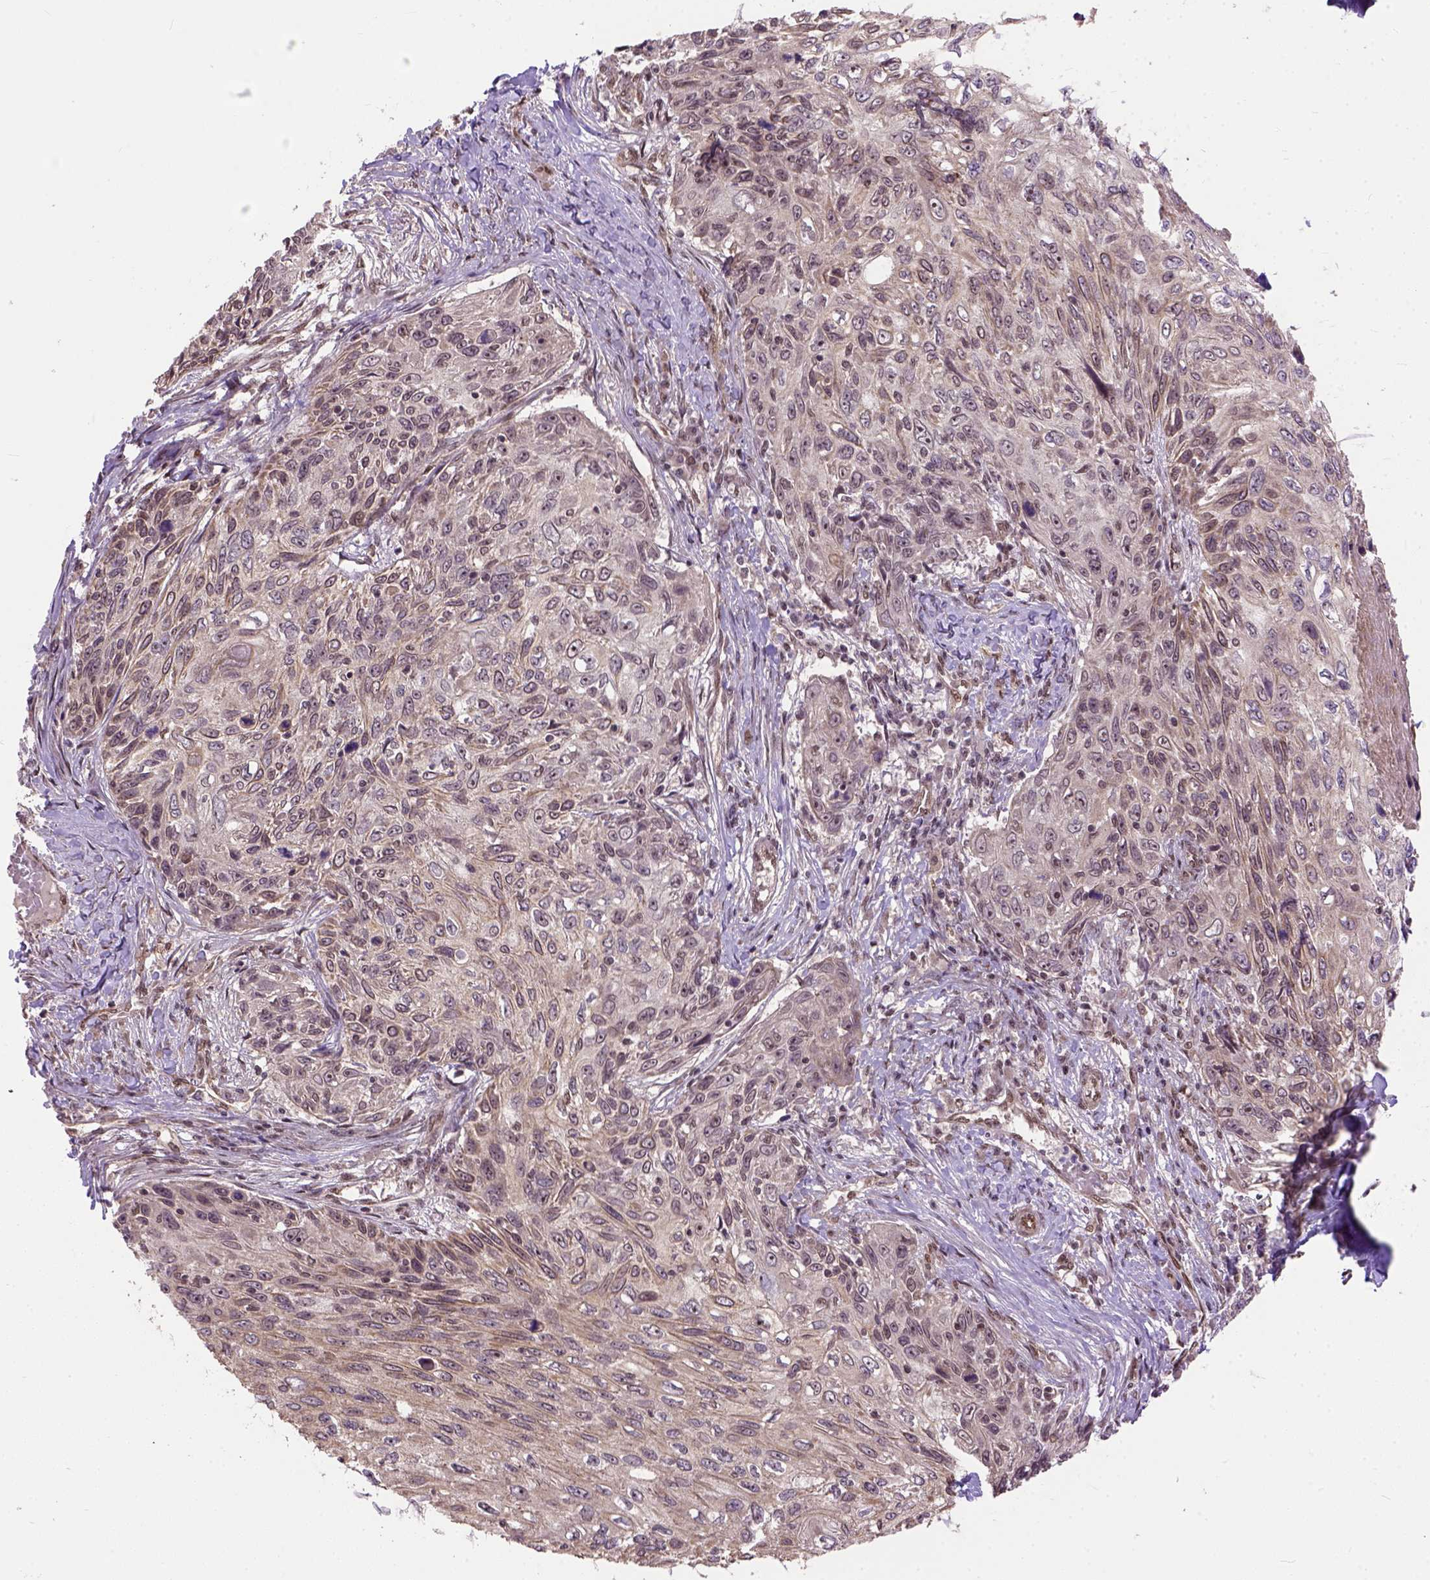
{"staining": {"intensity": "weak", "quantity": "25%-75%", "location": "nuclear"}, "tissue": "skin cancer", "cell_type": "Tumor cells", "image_type": "cancer", "snomed": [{"axis": "morphology", "description": "Squamous cell carcinoma, NOS"}, {"axis": "topography", "description": "Skin"}], "caption": "Tumor cells exhibit weak nuclear positivity in about 25%-75% of cells in skin cancer. The staining was performed using DAB, with brown indicating positive protein expression. Nuclei are stained blue with hematoxylin.", "gene": "ZNF630", "patient": {"sex": "male", "age": 92}}